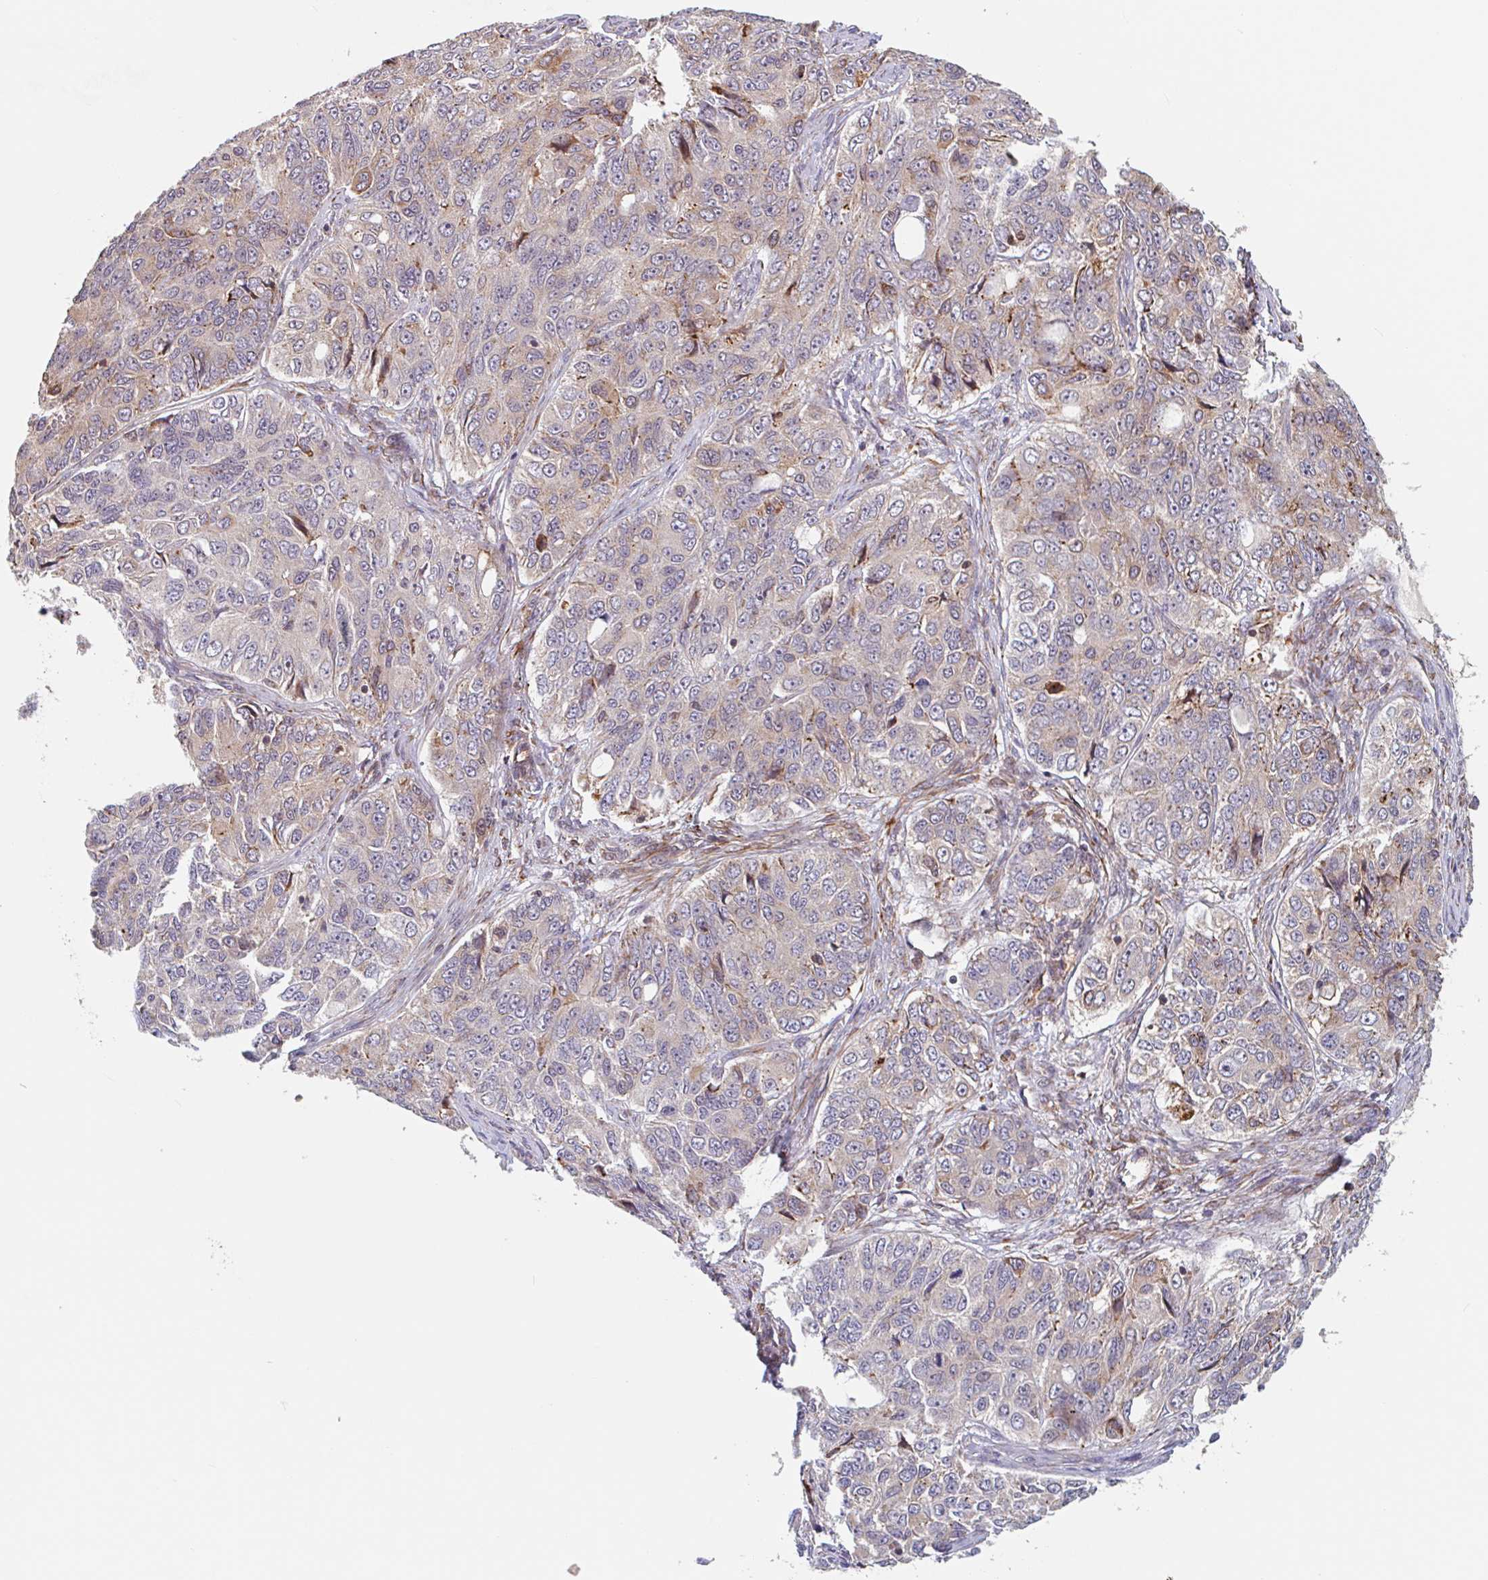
{"staining": {"intensity": "weak", "quantity": "<25%", "location": "cytoplasmic/membranous"}, "tissue": "ovarian cancer", "cell_type": "Tumor cells", "image_type": "cancer", "snomed": [{"axis": "morphology", "description": "Carcinoma, endometroid"}, {"axis": "topography", "description": "Ovary"}], "caption": "This micrograph is of ovarian cancer stained with immunohistochemistry to label a protein in brown with the nuclei are counter-stained blue. There is no positivity in tumor cells.", "gene": "NUB1", "patient": {"sex": "female", "age": 51}}